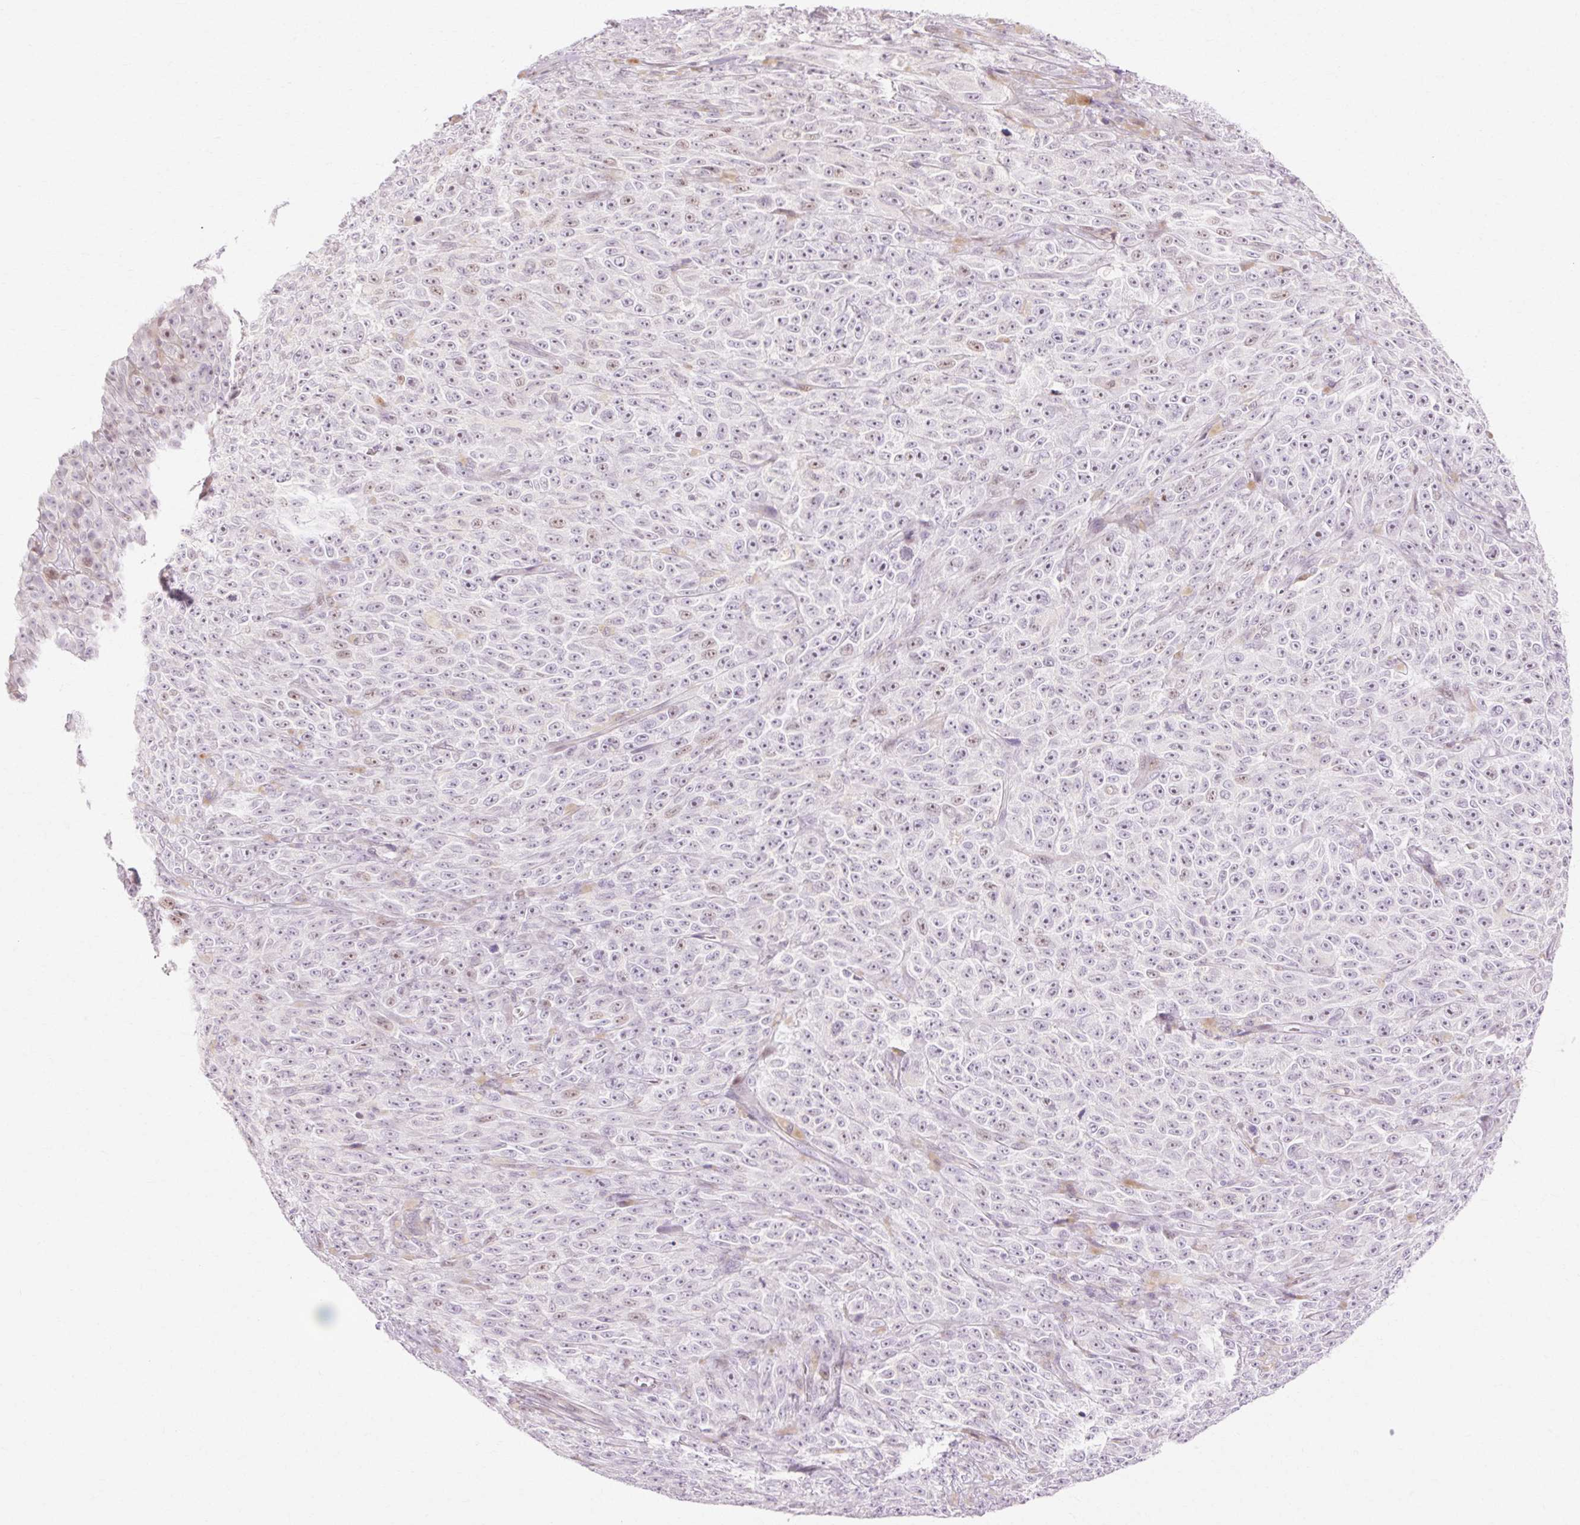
{"staining": {"intensity": "weak", "quantity": "<25%", "location": "nuclear"}, "tissue": "melanoma", "cell_type": "Tumor cells", "image_type": "cancer", "snomed": [{"axis": "morphology", "description": "Malignant melanoma, NOS"}, {"axis": "topography", "description": "Skin"}], "caption": "Histopathology image shows no protein expression in tumor cells of malignant melanoma tissue.", "gene": "C3orf49", "patient": {"sex": "female", "age": 82}}